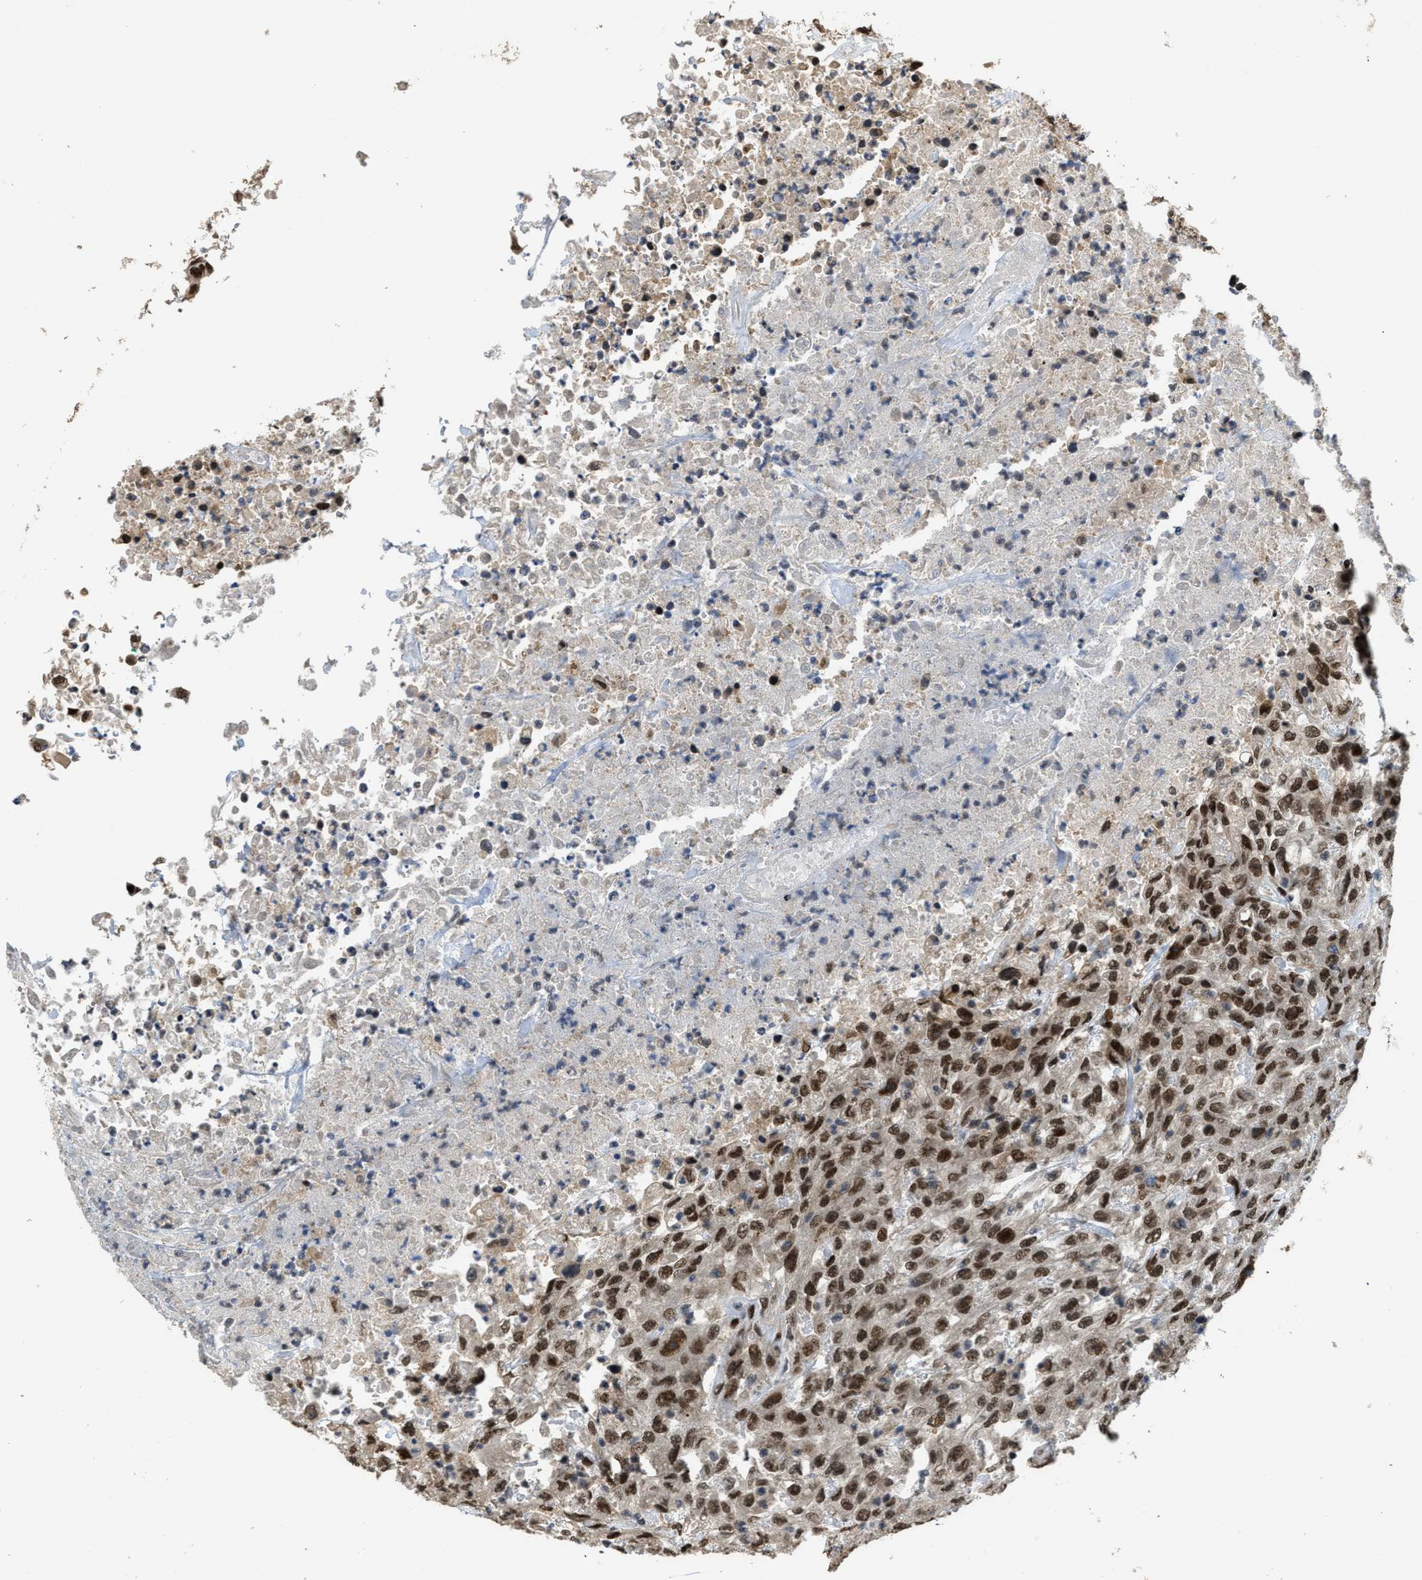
{"staining": {"intensity": "strong", "quantity": ">75%", "location": "nuclear"}, "tissue": "urothelial cancer", "cell_type": "Tumor cells", "image_type": "cancer", "snomed": [{"axis": "morphology", "description": "Urothelial carcinoma, High grade"}, {"axis": "topography", "description": "Urinary bladder"}], "caption": "Urothelial cancer was stained to show a protein in brown. There is high levels of strong nuclear staining in approximately >75% of tumor cells.", "gene": "SERTAD2", "patient": {"sex": "male", "age": 46}}